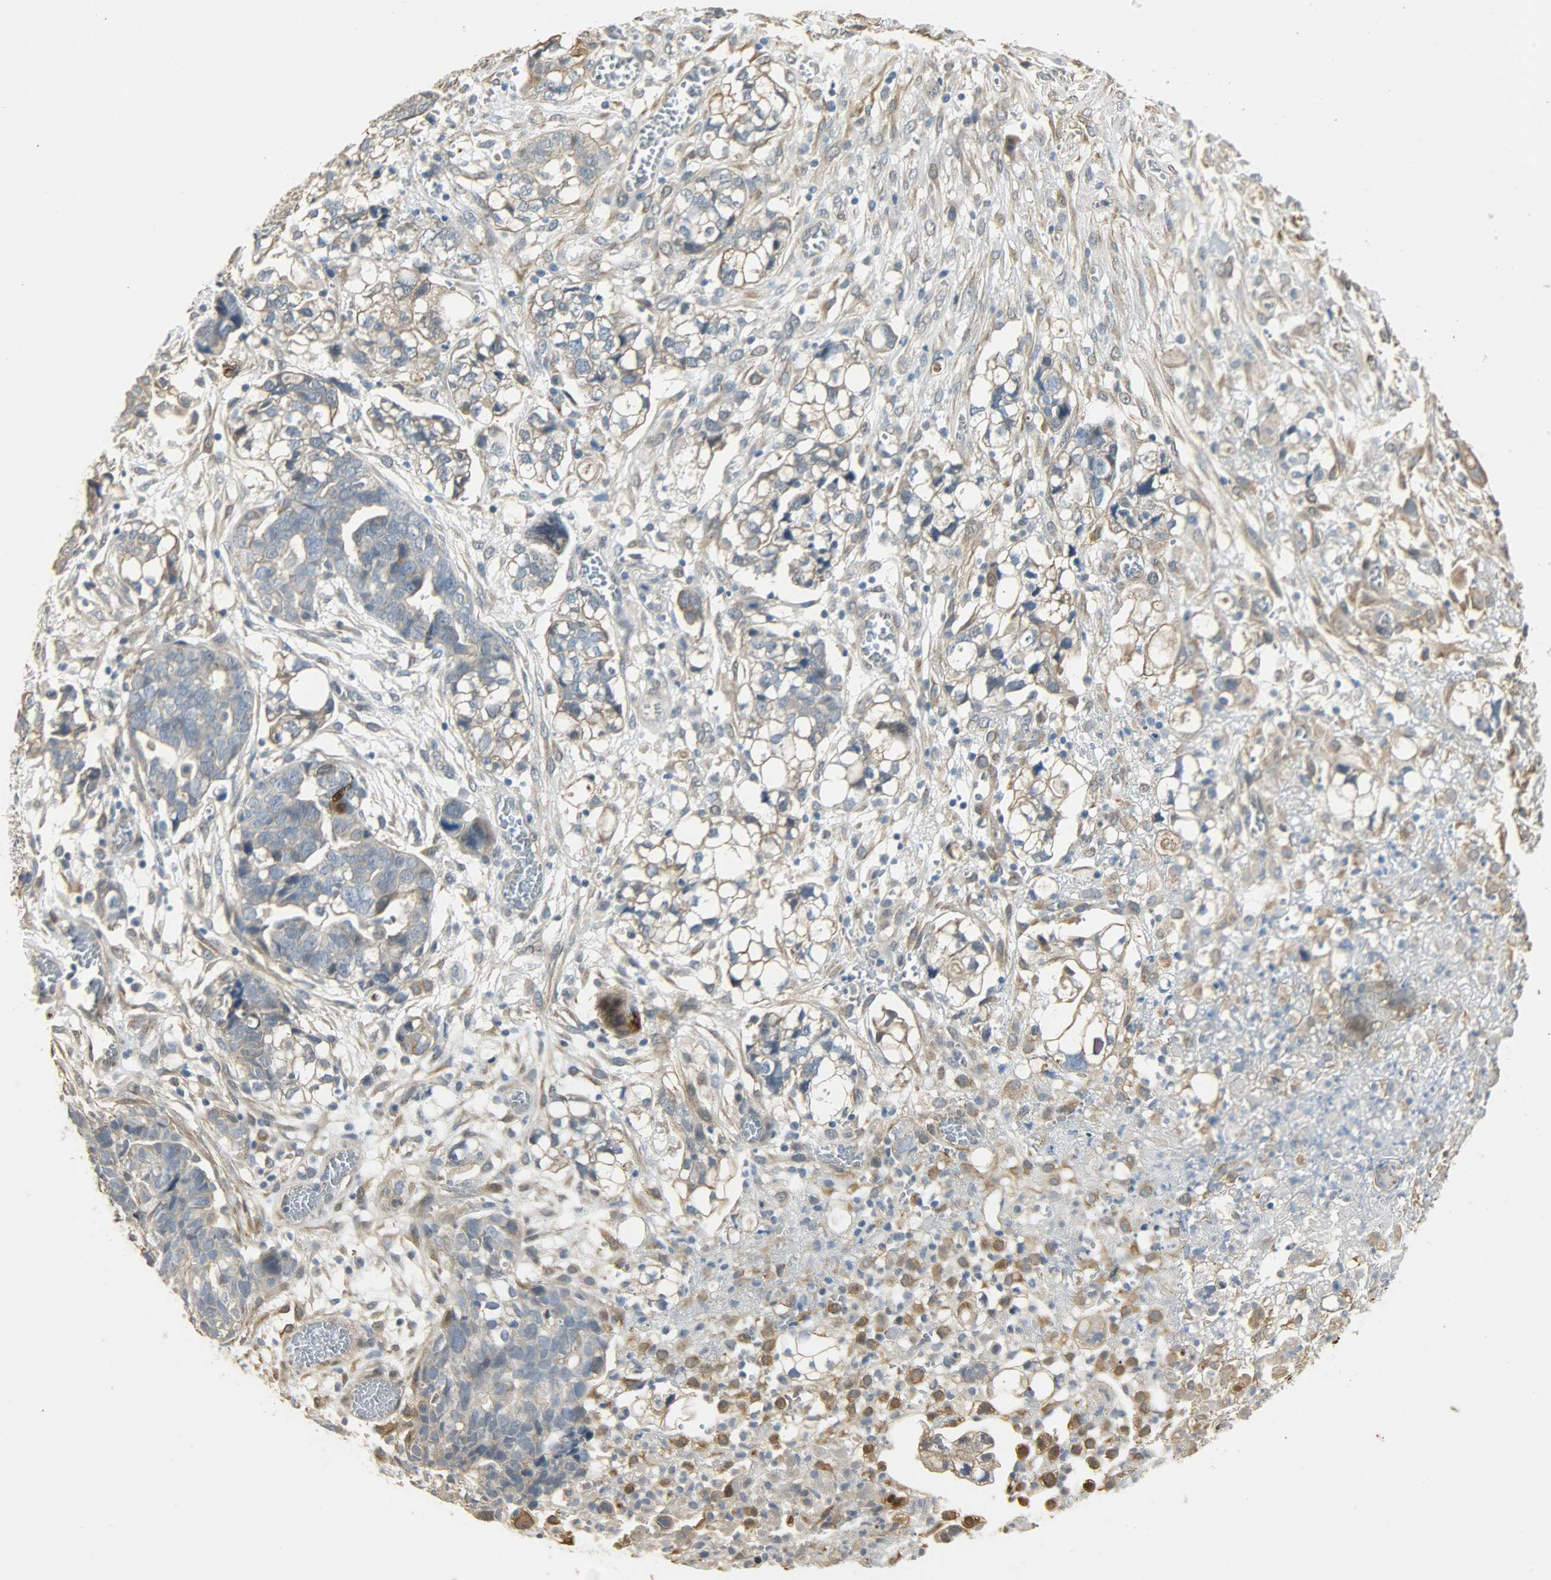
{"staining": {"intensity": "moderate", "quantity": ">75%", "location": "cytoplasmic/membranous"}, "tissue": "ovarian cancer", "cell_type": "Tumor cells", "image_type": "cancer", "snomed": [{"axis": "morphology", "description": "Normal tissue, NOS"}, {"axis": "morphology", "description": "Cystadenocarcinoma, serous, NOS"}, {"axis": "topography", "description": "Fallopian tube"}, {"axis": "topography", "description": "Ovary"}], "caption": "This micrograph reveals immunohistochemistry staining of human serous cystadenocarcinoma (ovarian), with medium moderate cytoplasmic/membranous positivity in about >75% of tumor cells.", "gene": "USP13", "patient": {"sex": "female", "age": 56}}